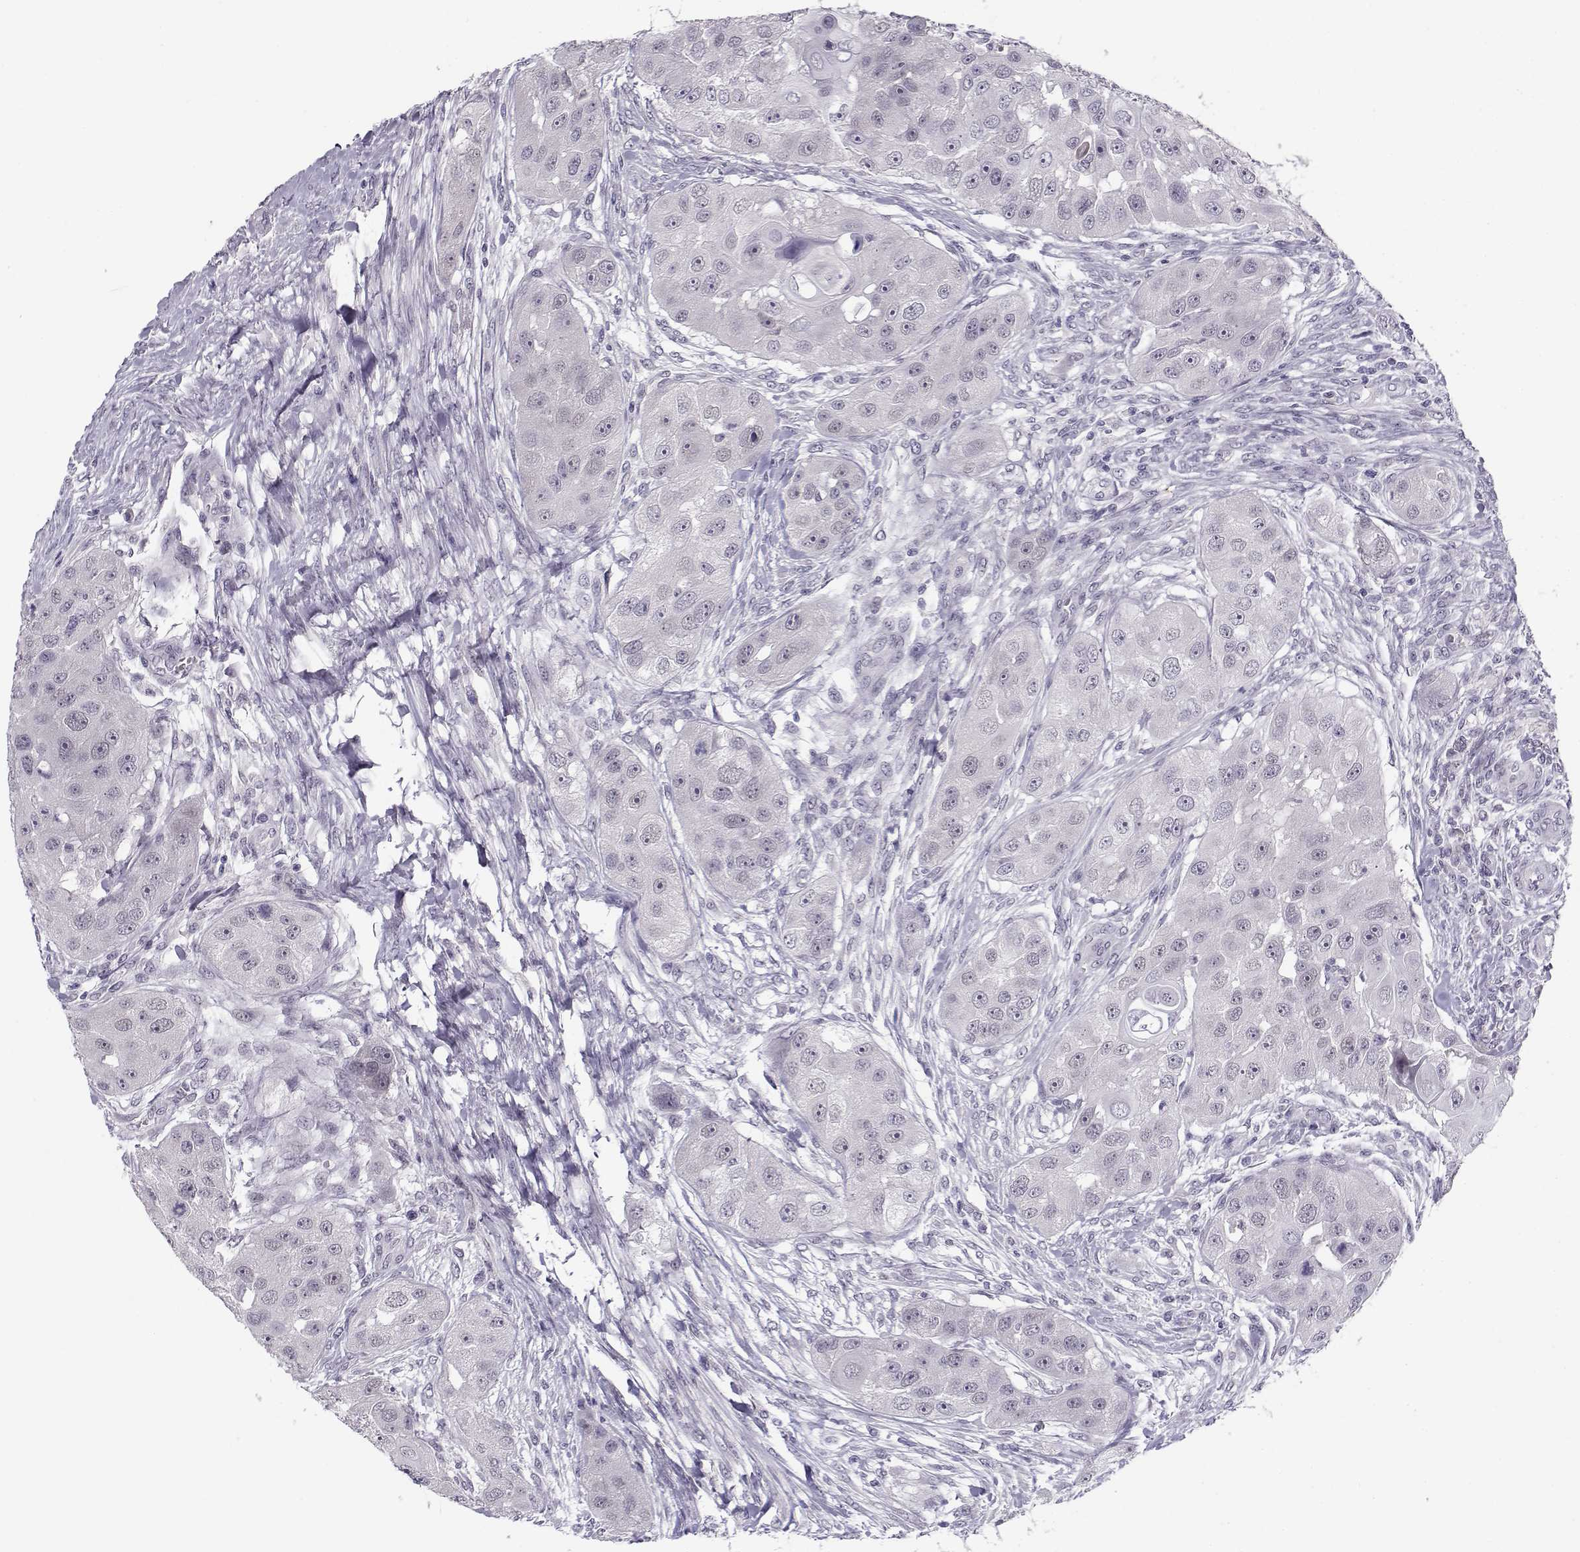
{"staining": {"intensity": "negative", "quantity": "none", "location": "none"}, "tissue": "head and neck cancer", "cell_type": "Tumor cells", "image_type": "cancer", "snomed": [{"axis": "morphology", "description": "Squamous cell carcinoma, NOS"}, {"axis": "topography", "description": "Head-Neck"}], "caption": "Immunohistochemistry image of neoplastic tissue: human head and neck cancer stained with DAB displays no significant protein positivity in tumor cells. Nuclei are stained in blue.", "gene": "C16orf86", "patient": {"sex": "male", "age": 51}}